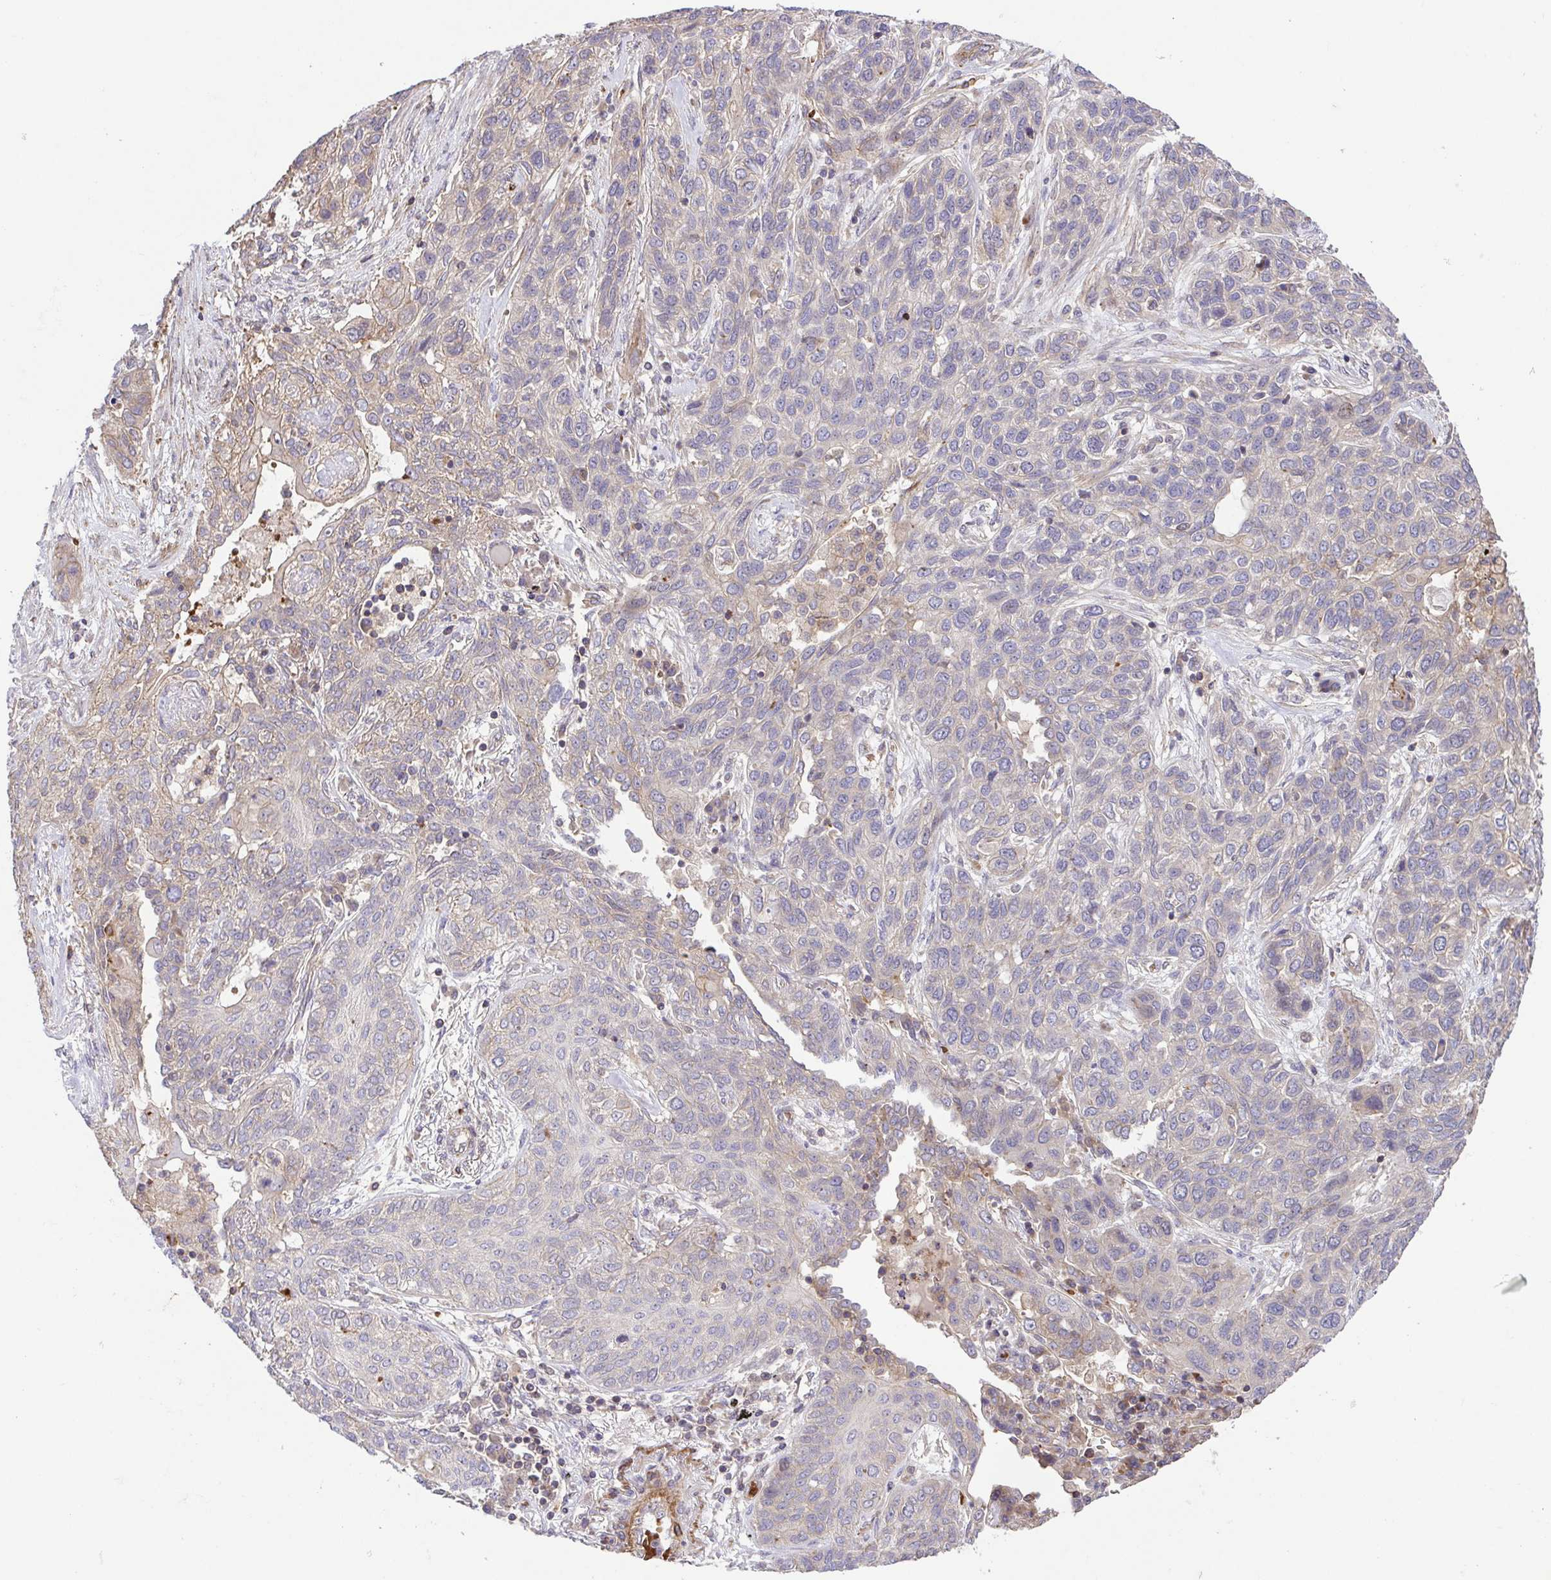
{"staining": {"intensity": "negative", "quantity": "none", "location": "none"}, "tissue": "lung cancer", "cell_type": "Tumor cells", "image_type": "cancer", "snomed": [{"axis": "morphology", "description": "Squamous cell carcinoma, NOS"}, {"axis": "topography", "description": "Lung"}], "caption": "Tumor cells are negative for protein expression in human squamous cell carcinoma (lung).", "gene": "IDE", "patient": {"sex": "female", "age": 70}}